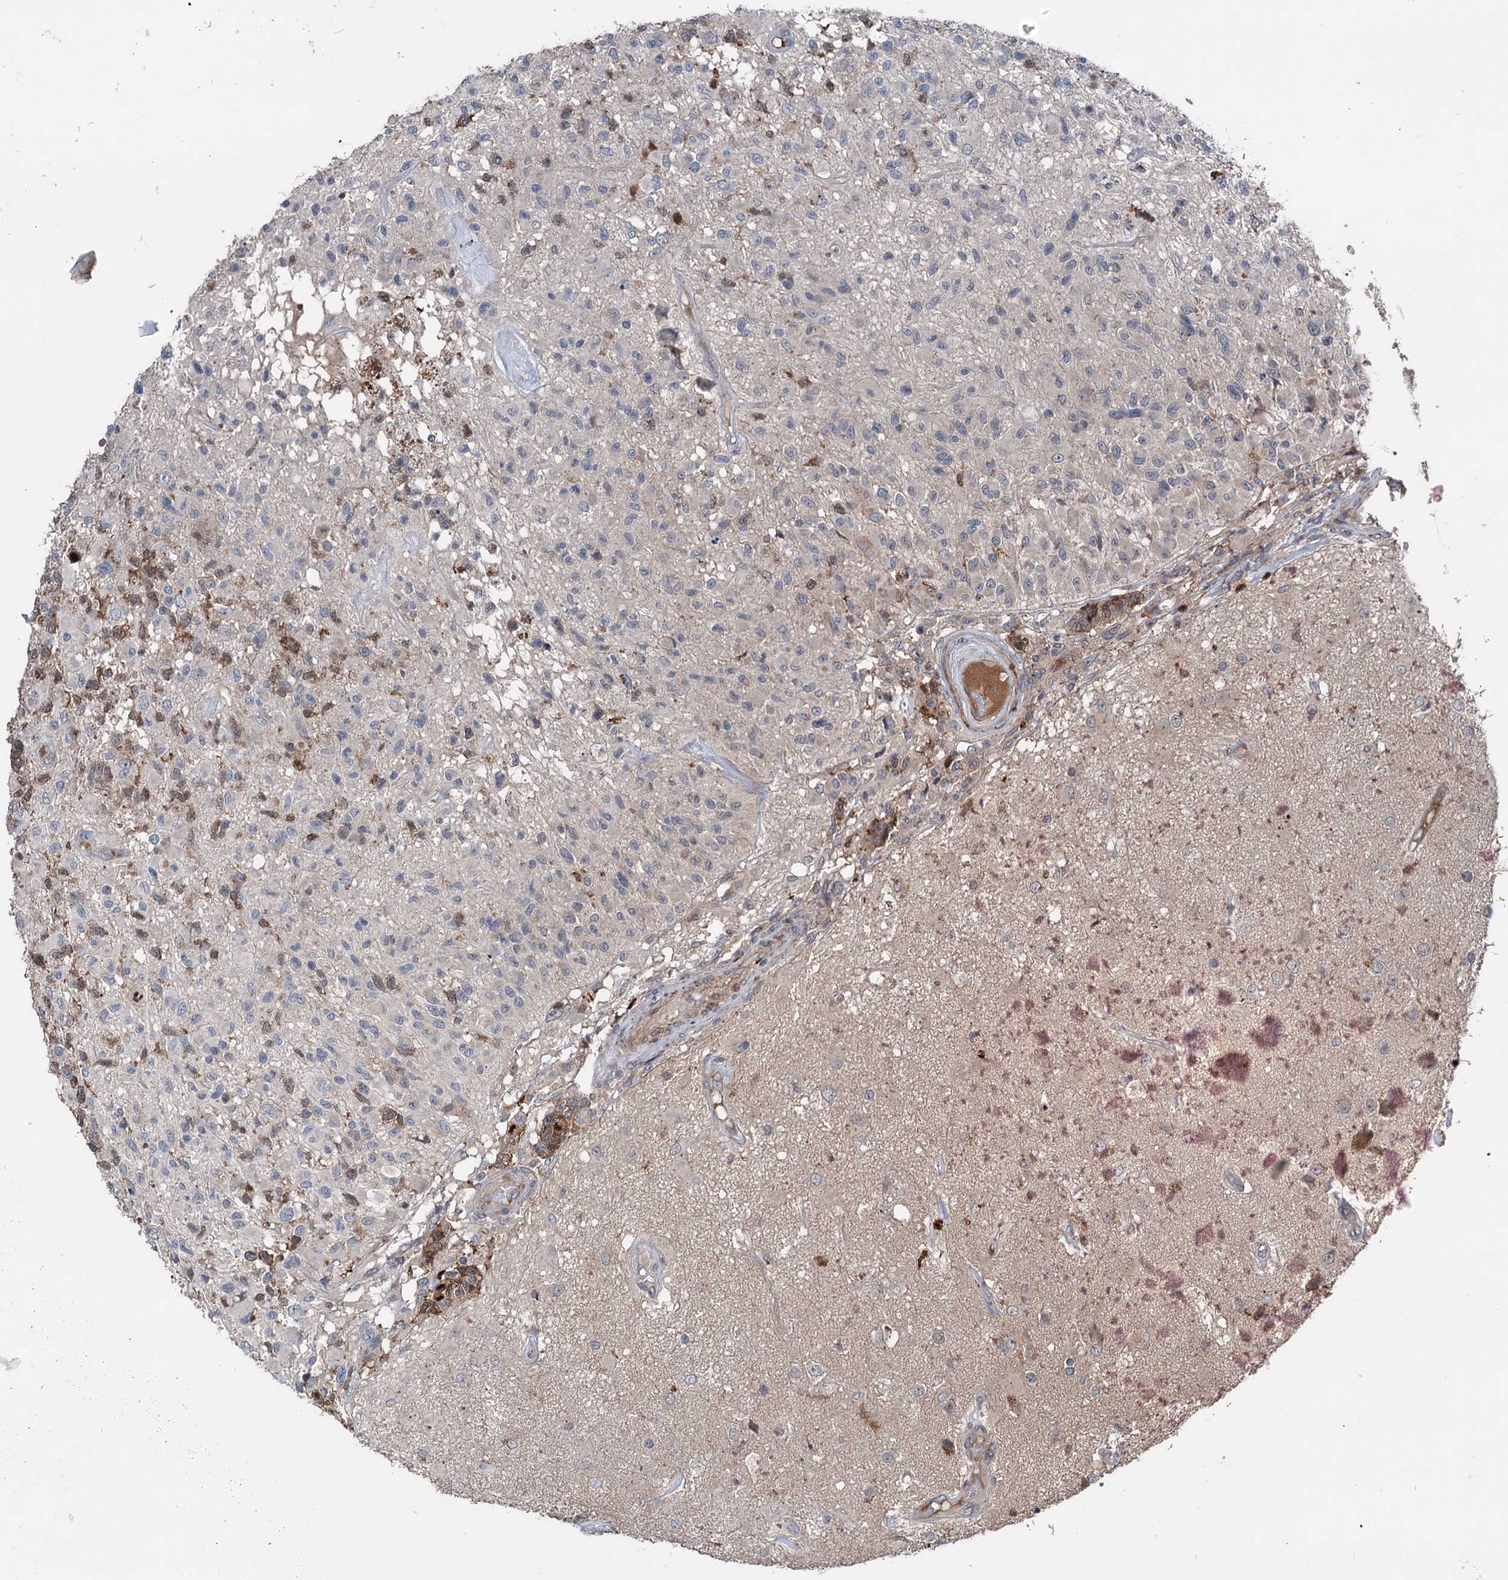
{"staining": {"intensity": "negative", "quantity": "none", "location": "none"}, "tissue": "glioma", "cell_type": "Tumor cells", "image_type": "cancer", "snomed": [{"axis": "morphology", "description": "Glioma, malignant, High grade"}, {"axis": "morphology", "description": "Glioblastoma, NOS"}, {"axis": "topography", "description": "Brain"}], "caption": "DAB immunohistochemical staining of high-grade glioma (malignant) shows no significant positivity in tumor cells.", "gene": "NCAPD2", "patient": {"sex": "male", "age": 60}}